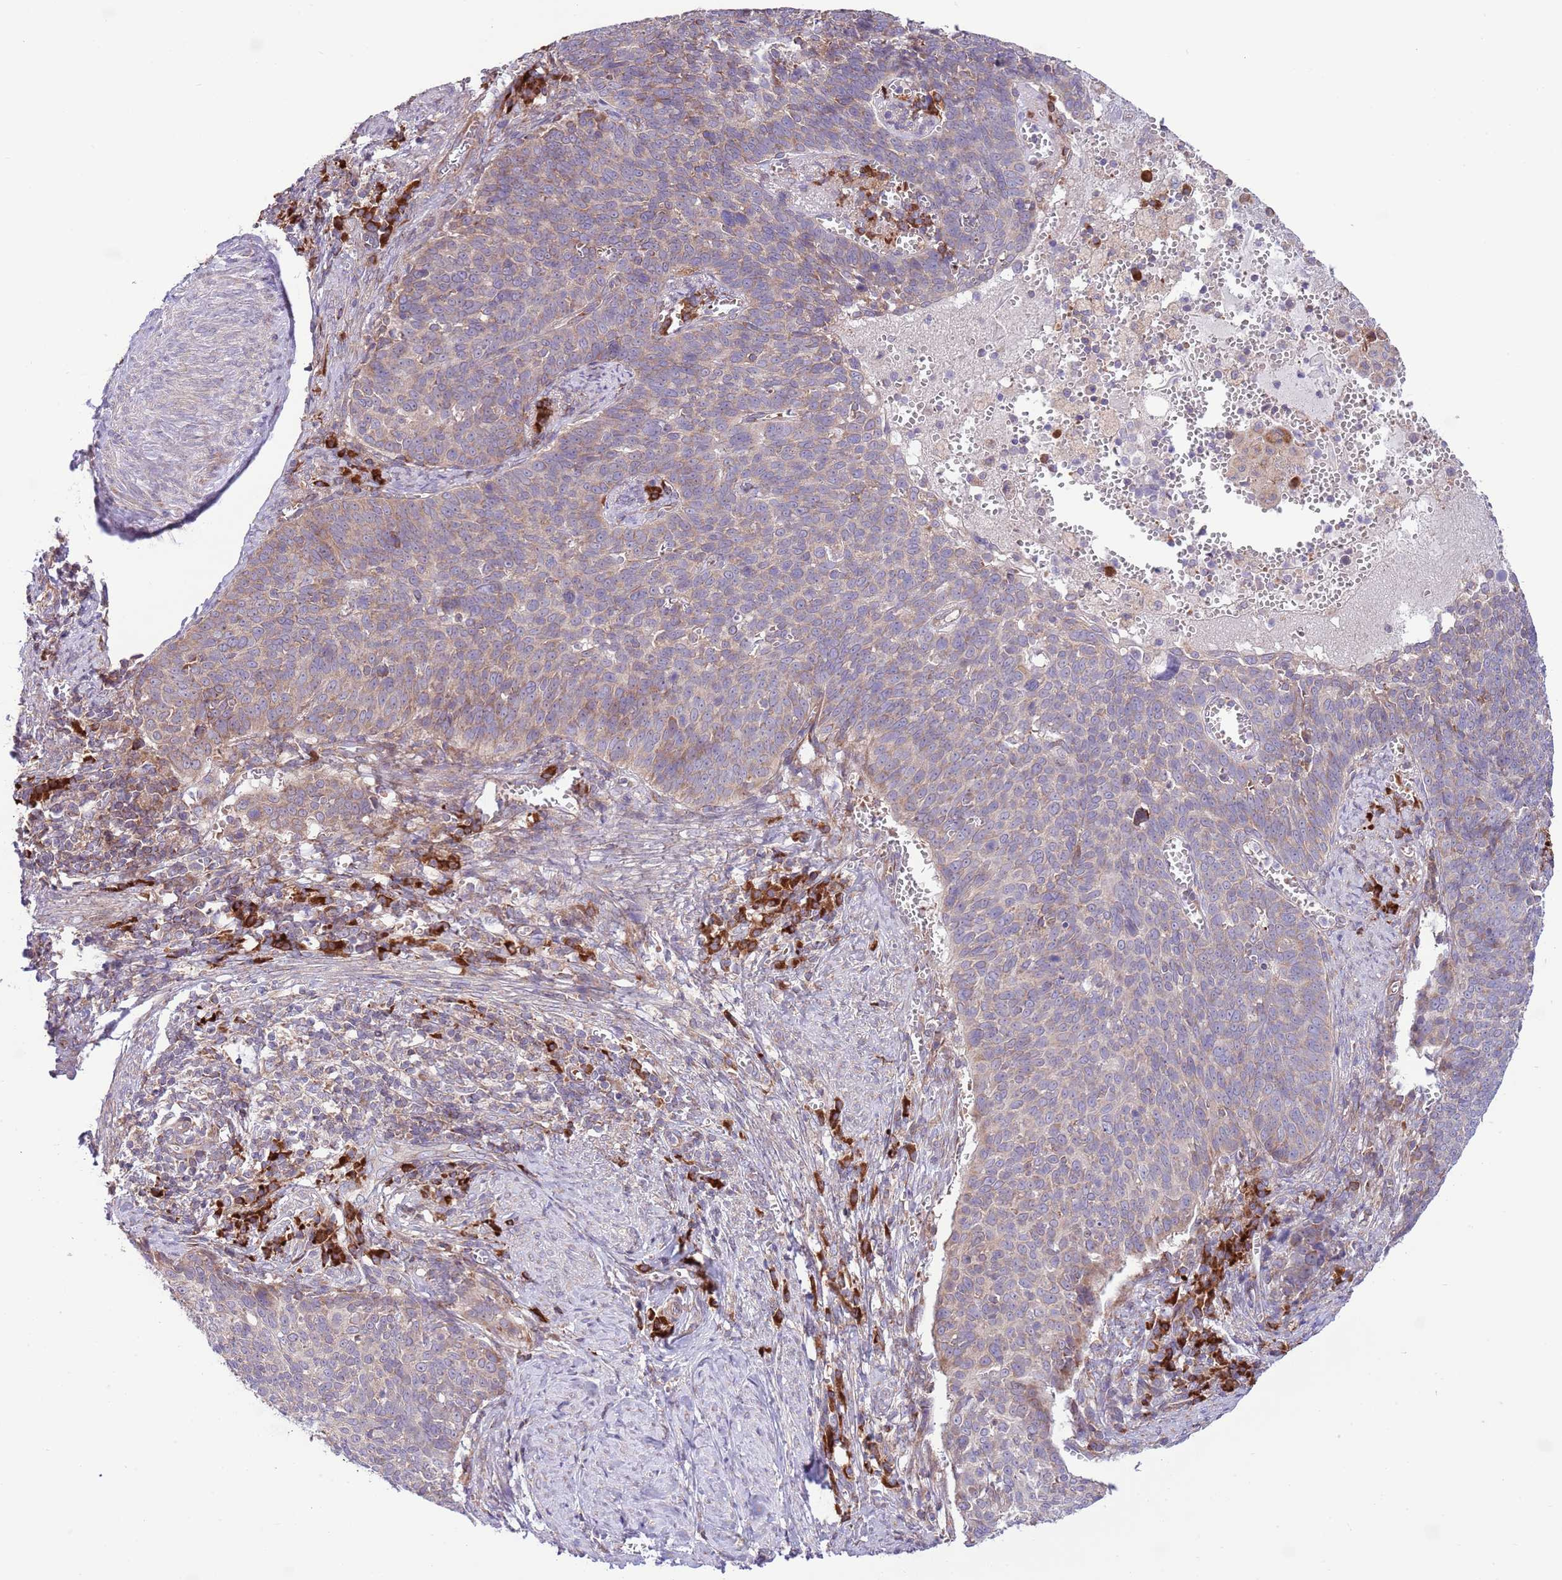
{"staining": {"intensity": "weak", "quantity": ">75%", "location": "cytoplasmic/membranous"}, "tissue": "cervical cancer", "cell_type": "Tumor cells", "image_type": "cancer", "snomed": [{"axis": "morphology", "description": "Normal tissue, NOS"}, {"axis": "morphology", "description": "Squamous cell carcinoma, NOS"}, {"axis": "topography", "description": "Cervix"}], "caption": "An IHC image of neoplastic tissue is shown. Protein staining in brown labels weak cytoplasmic/membranous positivity in cervical cancer (squamous cell carcinoma) within tumor cells. The protein of interest is shown in brown color, while the nuclei are stained blue.", "gene": "DAND5", "patient": {"sex": "female", "age": 39}}